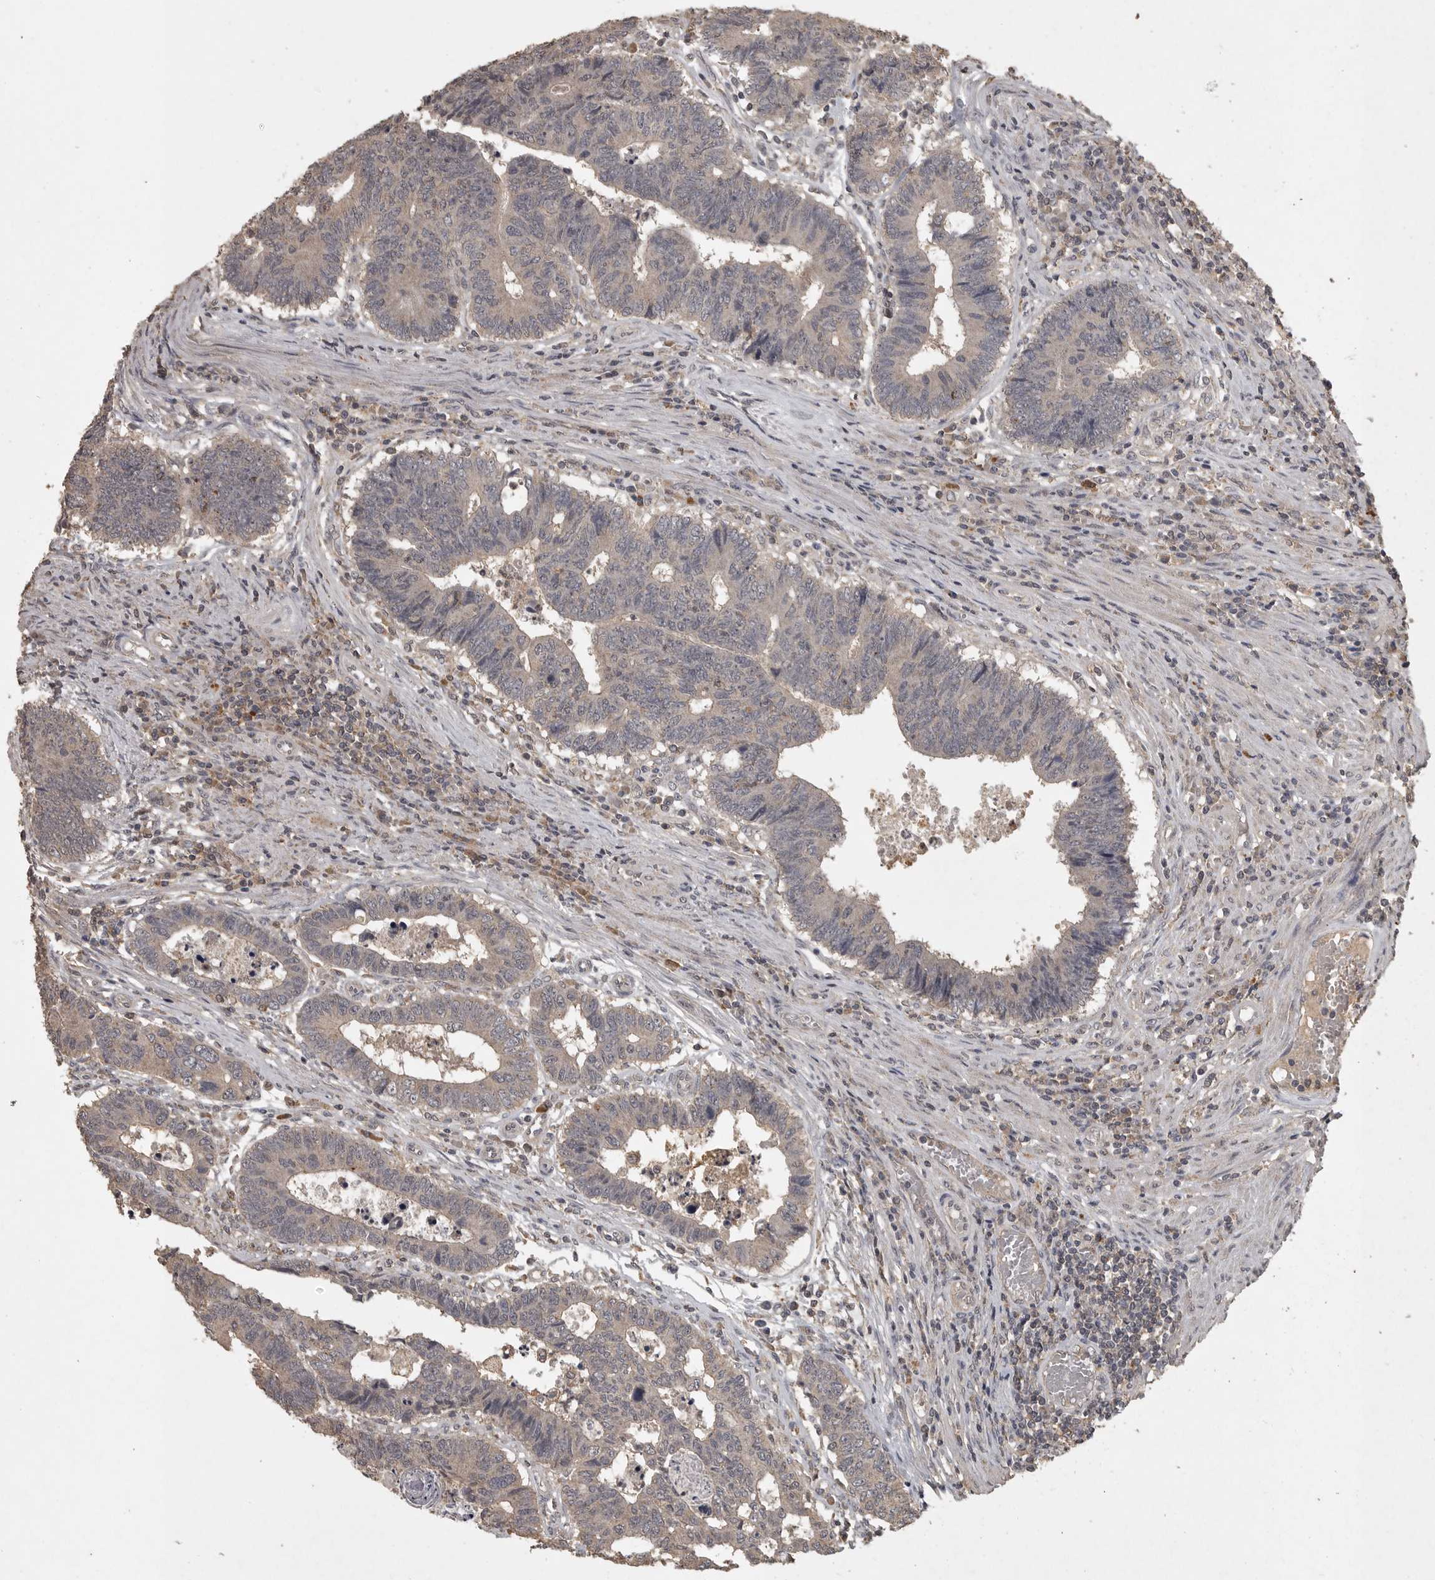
{"staining": {"intensity": "weak", "quantity": ">75%", "location": "cytoplasmic/membranous"}, "tissue": "colorectal cancer", "cell_type": "Tumor cells", "image_type": "cancer", "snomed": [{"axis": "morphology", "description": "Adenocarcinoma, NOS"}, {"axis": "topography", "description": "Rectum"}], "caption": "Human adenocarcinoma (colorectal) stained for a protein (brown) exhibits weak cytoplasmic/membranous positive positivity in approximately >75% of tumor cells.", "gene": "ADAMTS4", "patient": {"sex": "male", "age": 84}}